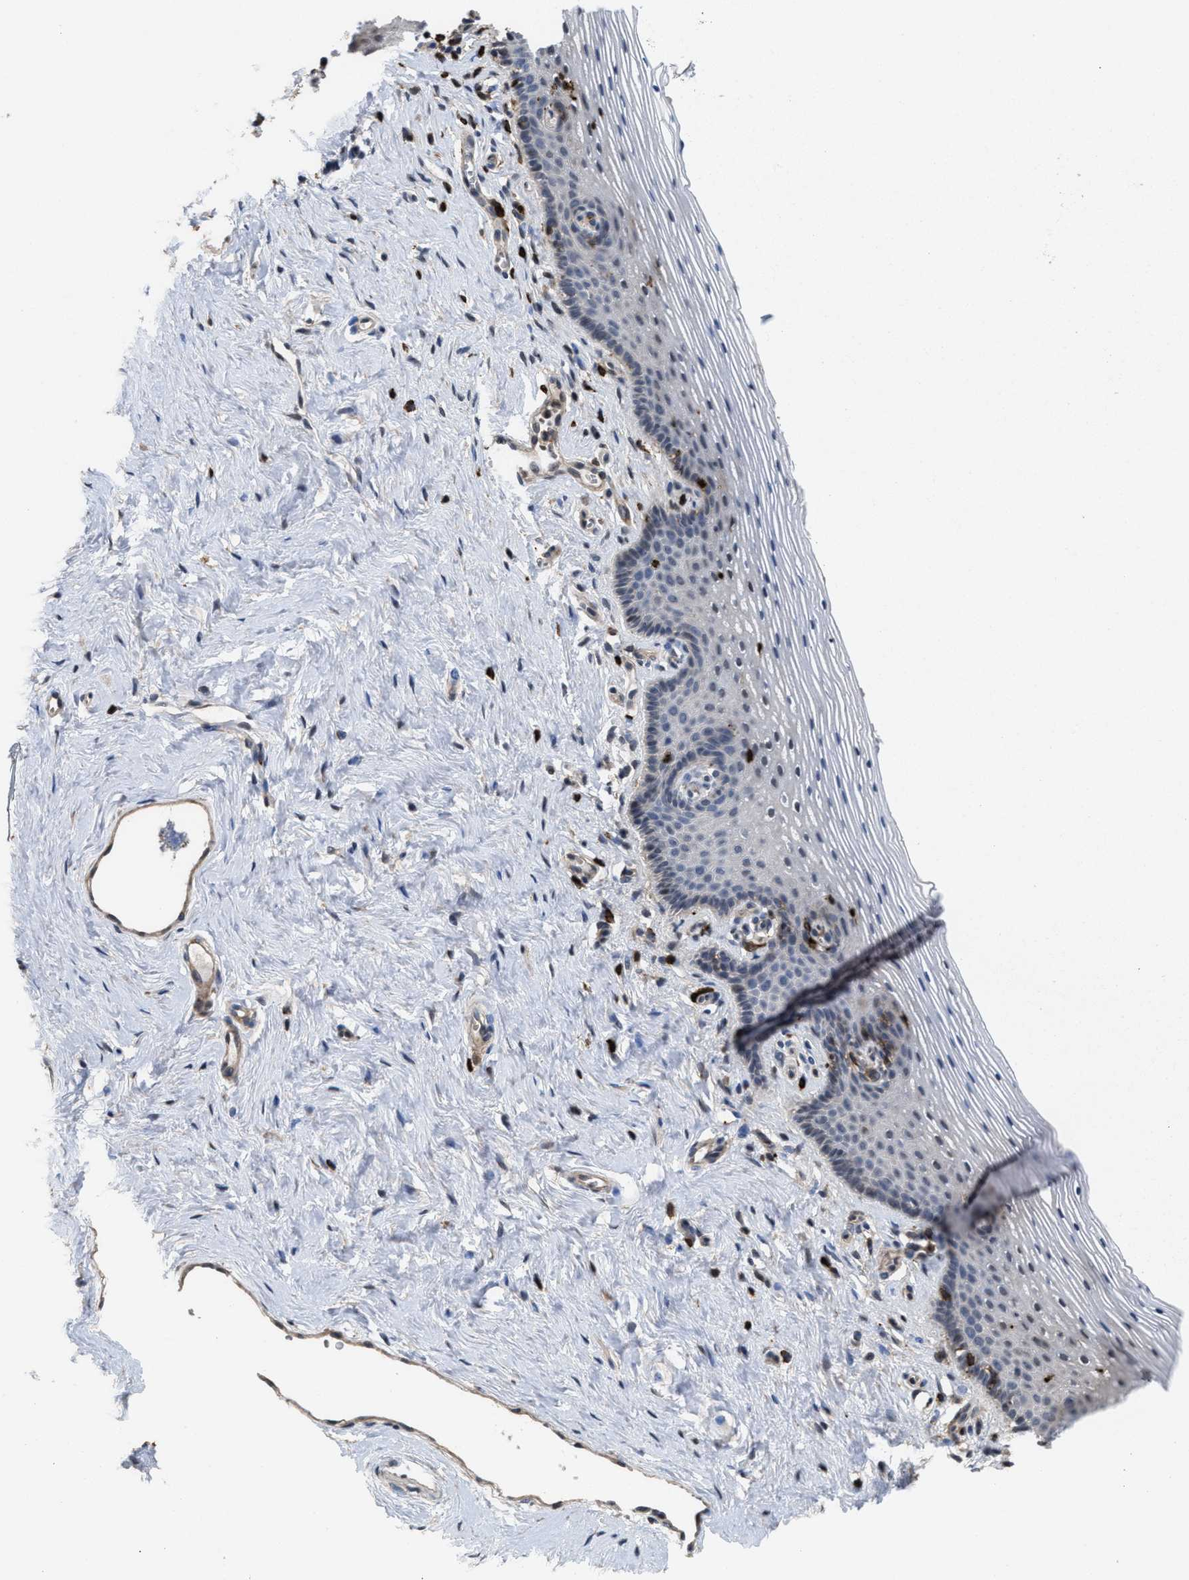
{"staining": {"intensity": "negative", "quantity": "none", "location": "none"}, "tissue": "vagina", "cell_type": "Squamous epithelial cells", "image_type": "normal", "snomed": [{"axis": "morphology", "description": "Normal tissue, NOS"}, {"axis": "topography", "description": "Vagina"}], "caption": "DAB (3,3'-diaminobenzidine) immunohistochemical staining of unremarkable human vagina reveals no significant positivity in squamous epithelial cells. (Brightfield microscopy of DAB (3,3'-diaminobenzidine) immunohistochemistry (IHC) at high magnification).", "gene": "PTPRE", "patient": {"sex": "female", "age": 32}}